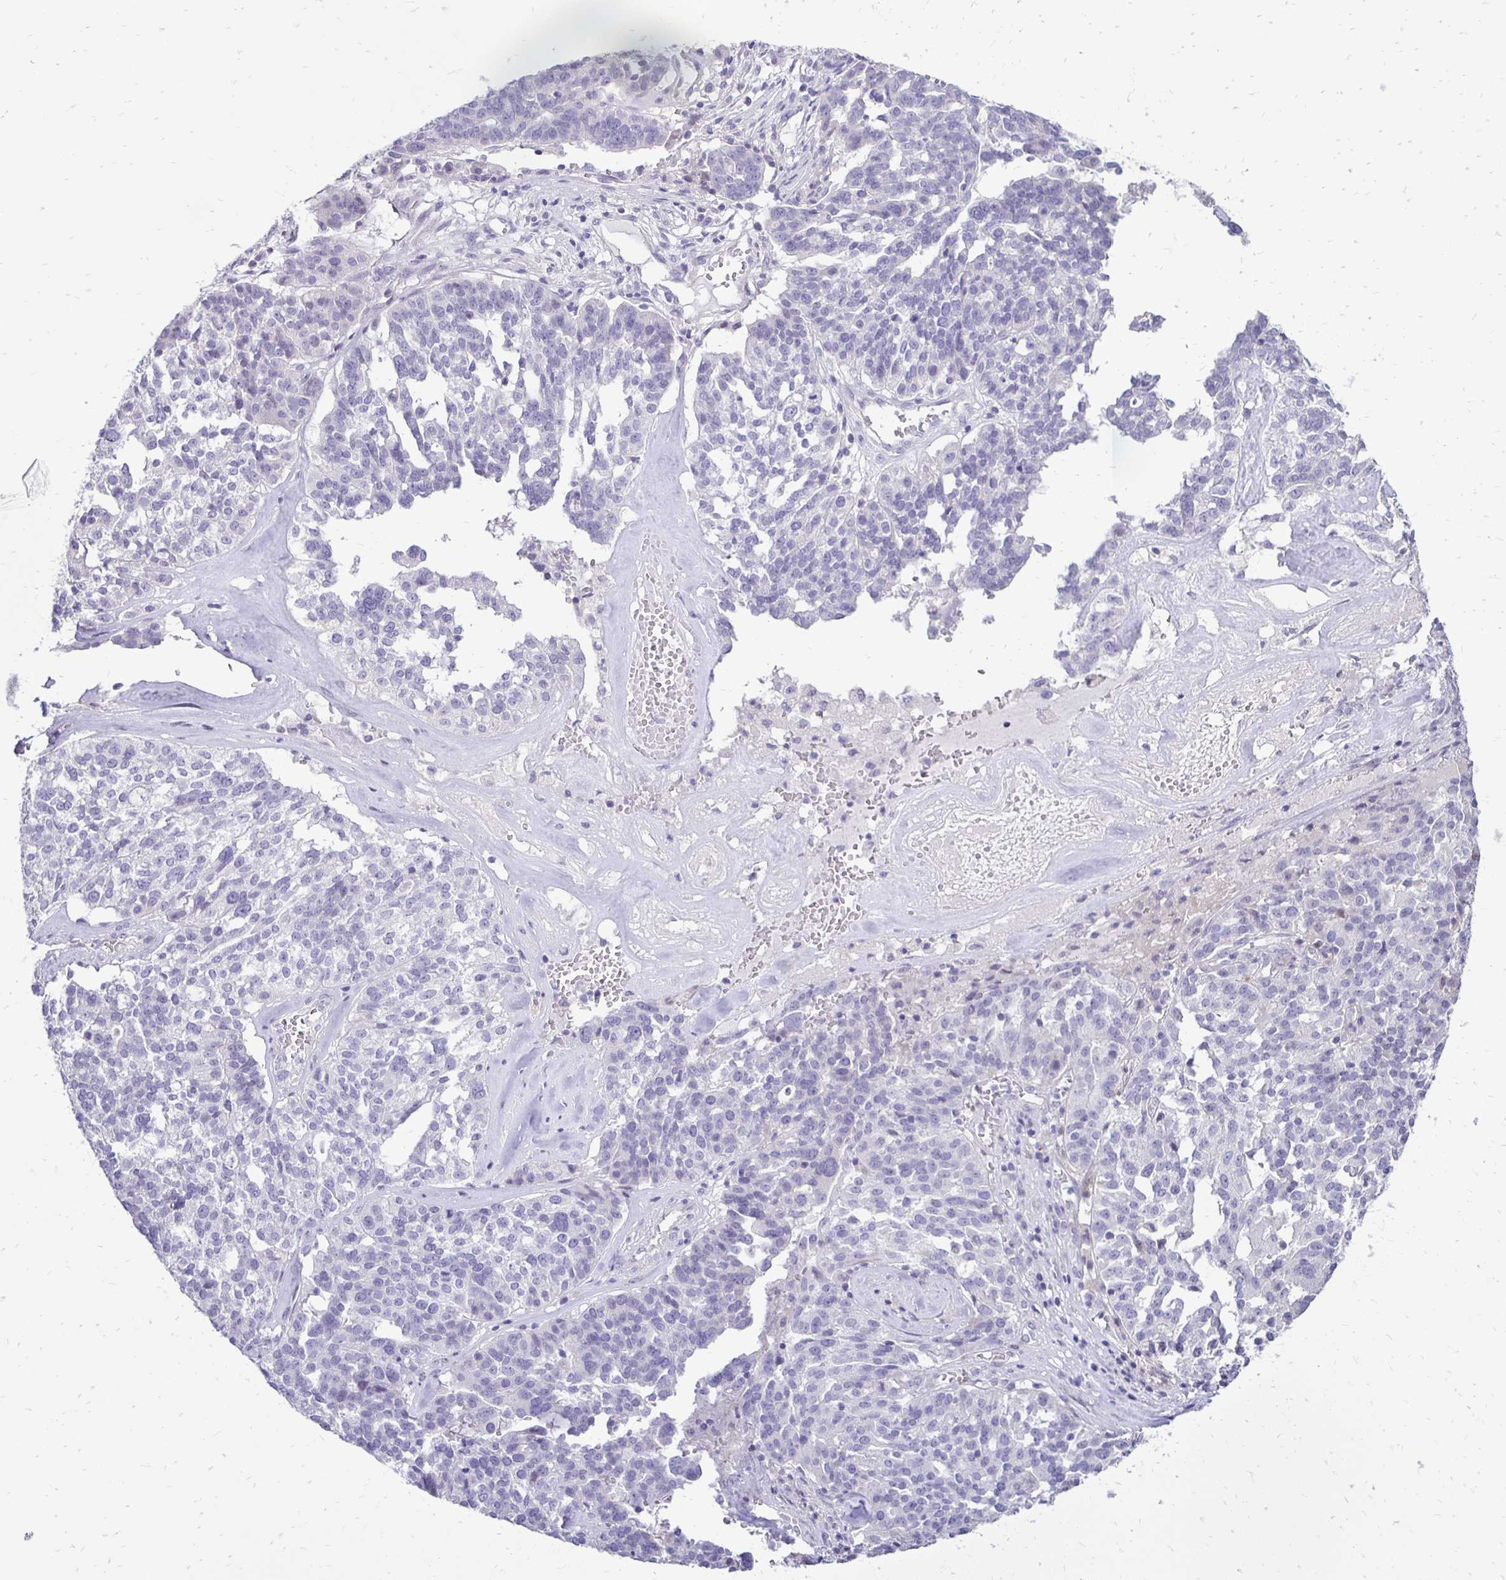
{"staining": {"intensity": "negative", "quantity": "none", "location": "none"}, "tissue": "ovarian cancer", "cell_type": "Tumor cells", "image_type": "cancer", "snomed": [{"axis": "morphology", "description": "Cystadenocarcinoma, serous, NOS"}, {"axis": "topography", "description": "Ovary"}], "caption": "High magnification brightfield microscopy of ovarian cancer (serous cystadenocarcinoma) stained with DAB (3,3'-diaminobenzidine) (brown) and counterstained with hematoxylin (blue): tumor cells show no significant staining. The staining is performed using DAB brown chromogen with nuclei counter-stained in using hematoxylin.", "gene": "GAS2", "patient": {"sex": "female", "age": 59}}